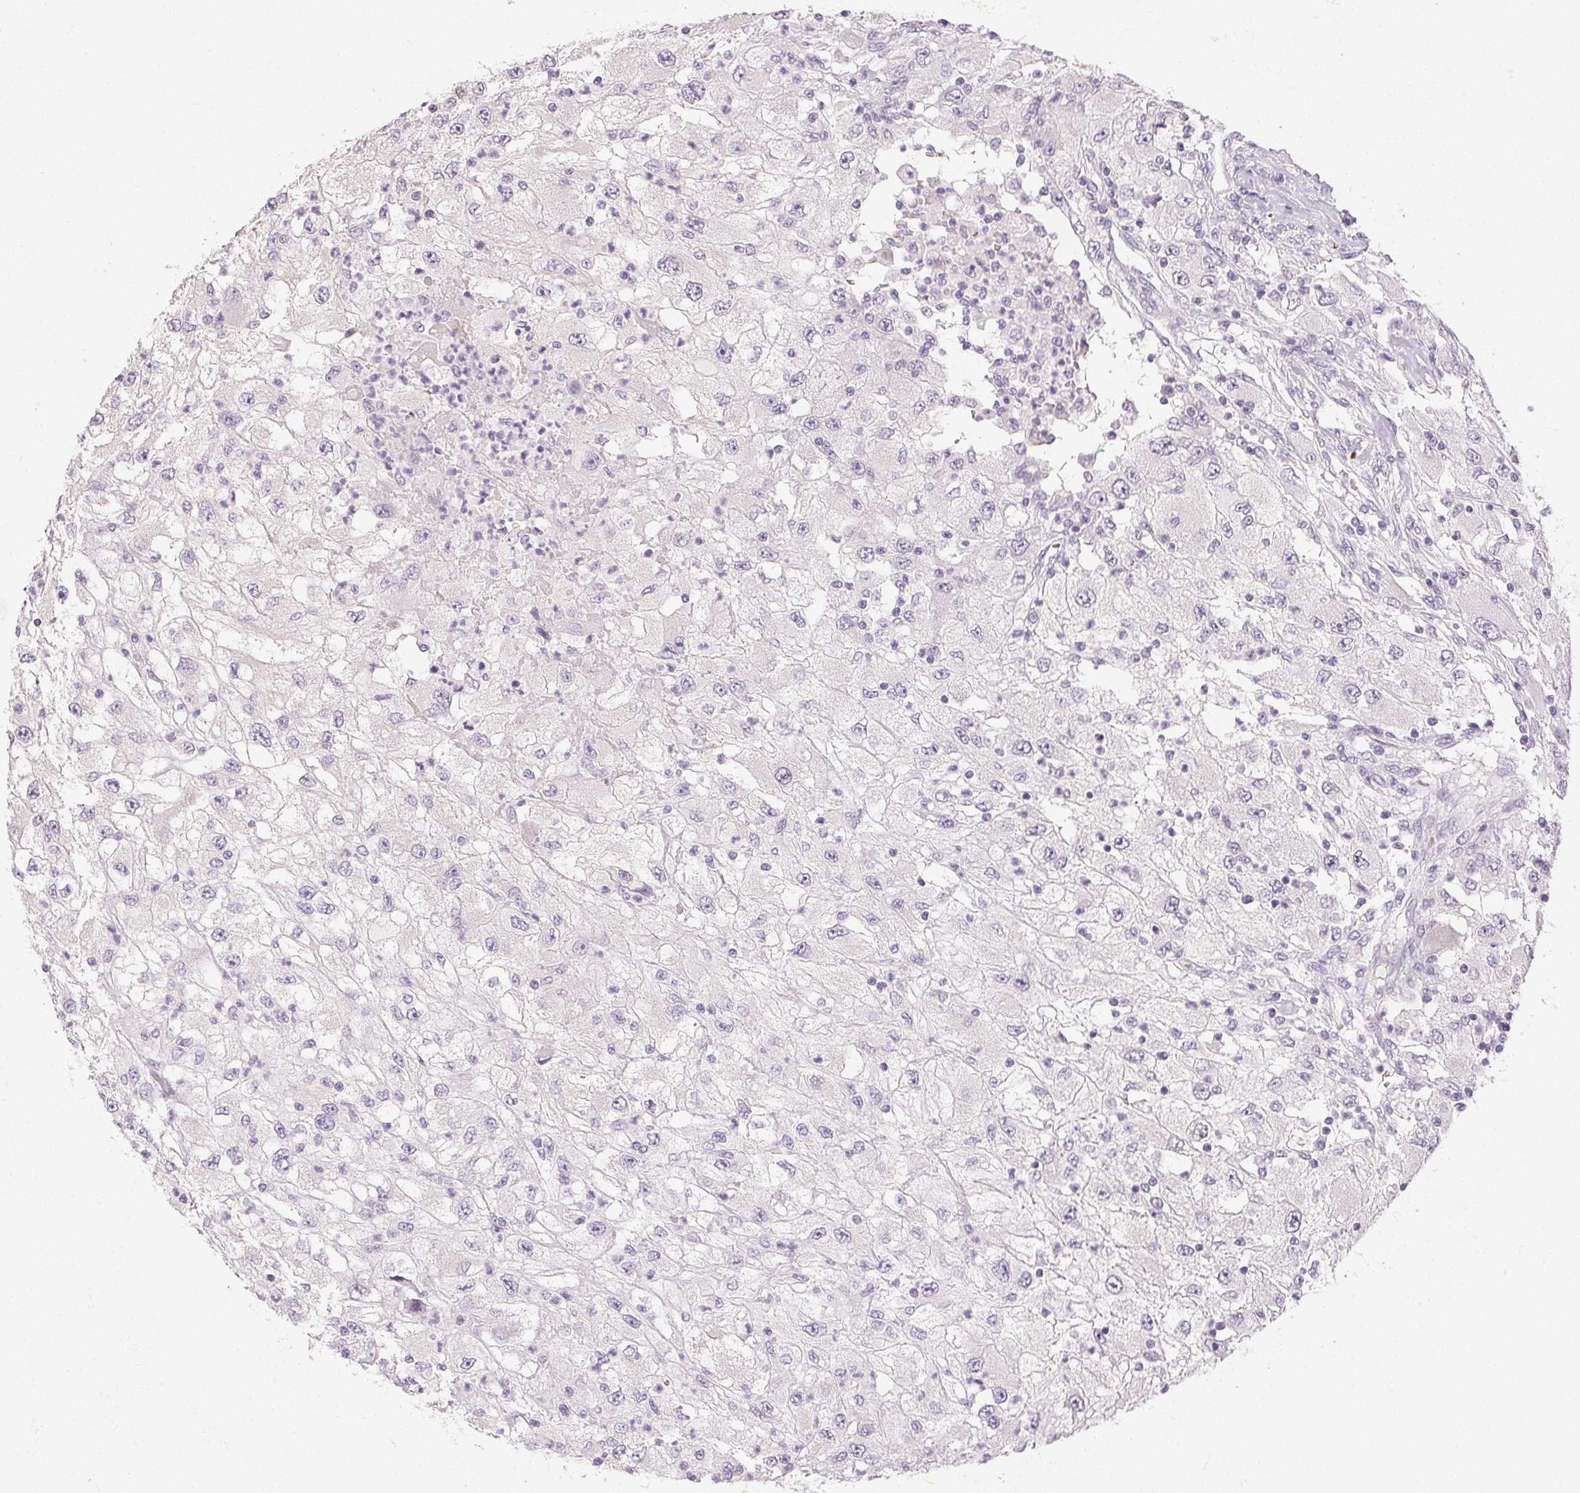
{"staining": {"intensity": "negative", "quantity": "none", "location": "none"}, "tissue": "renal cancer", "cell_type": "Tumor cells", "image_type": "cancer", "snomed": [{"axis": "morphology", "description": "Adenocarcinoma, NOS"}, {"axis": "topography", "description": "Kidney"}], "caption": "Tumor cells show no significant protein positivity in adenocarcinoma (renal). (IHC, brightfield microscopy, high magnification).", "gene": "SFTPD", "patient": {"sex": "female", "age": 67}}